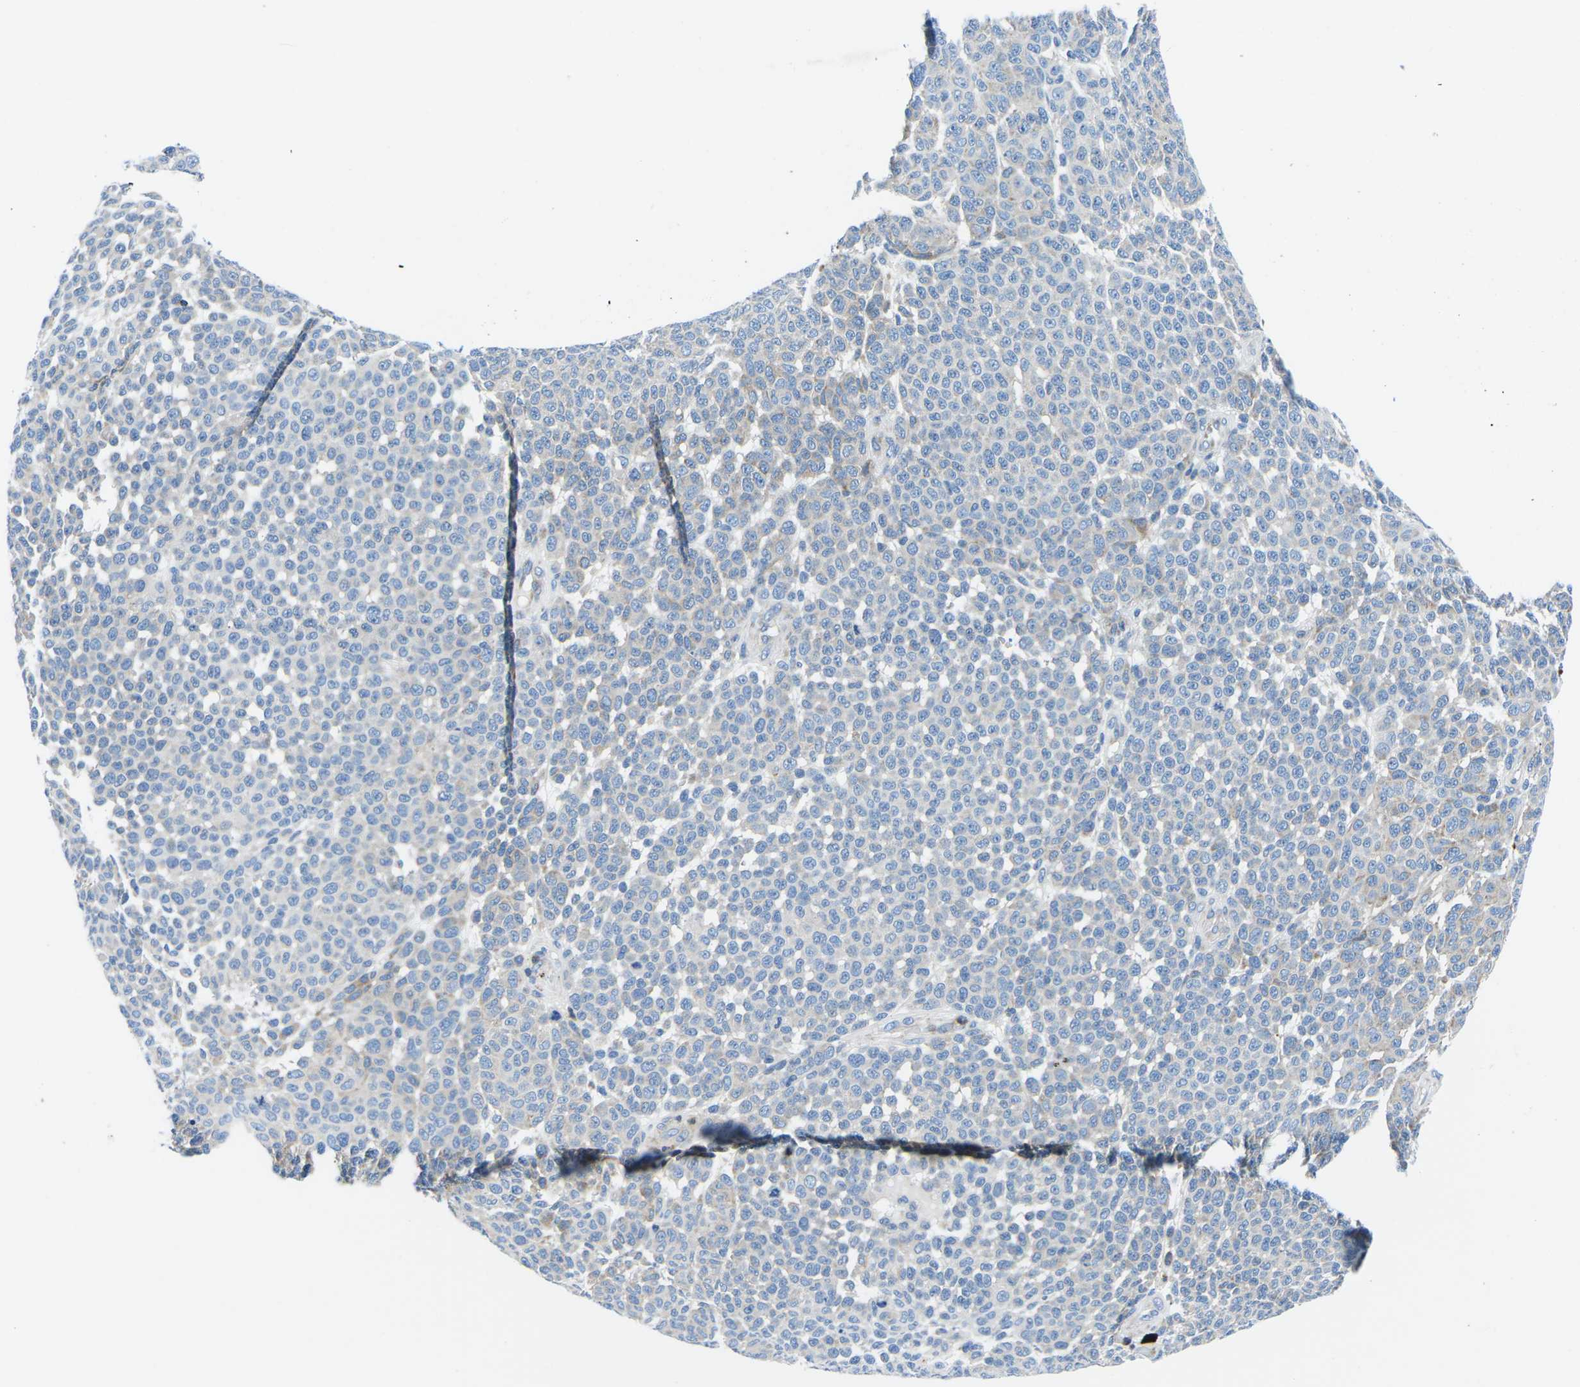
{"staining": {"intensity": "negative", "quantity": "none", "location": "none"}, "tissue": "melanoma", "cell_type": "Tumor cells", "image_type": "cancer", "snomed": [{"axis": "morphology", "description": "Malignant melanoma, NOS"}, {"axis": "topography", "description": "Skin"}], "caption": "DAB (3,3'-diaminobenzidine) immunohistochemical staining of melanoma exhibits no significant positivity in tumor cells. Brightfield microscopy of immunohistochemistry stained with DAB (brown) and hematoxylin (blue), captured at high magnification.", "gene": "MC4R", "patient": {"sex": "male", "age": 59}}